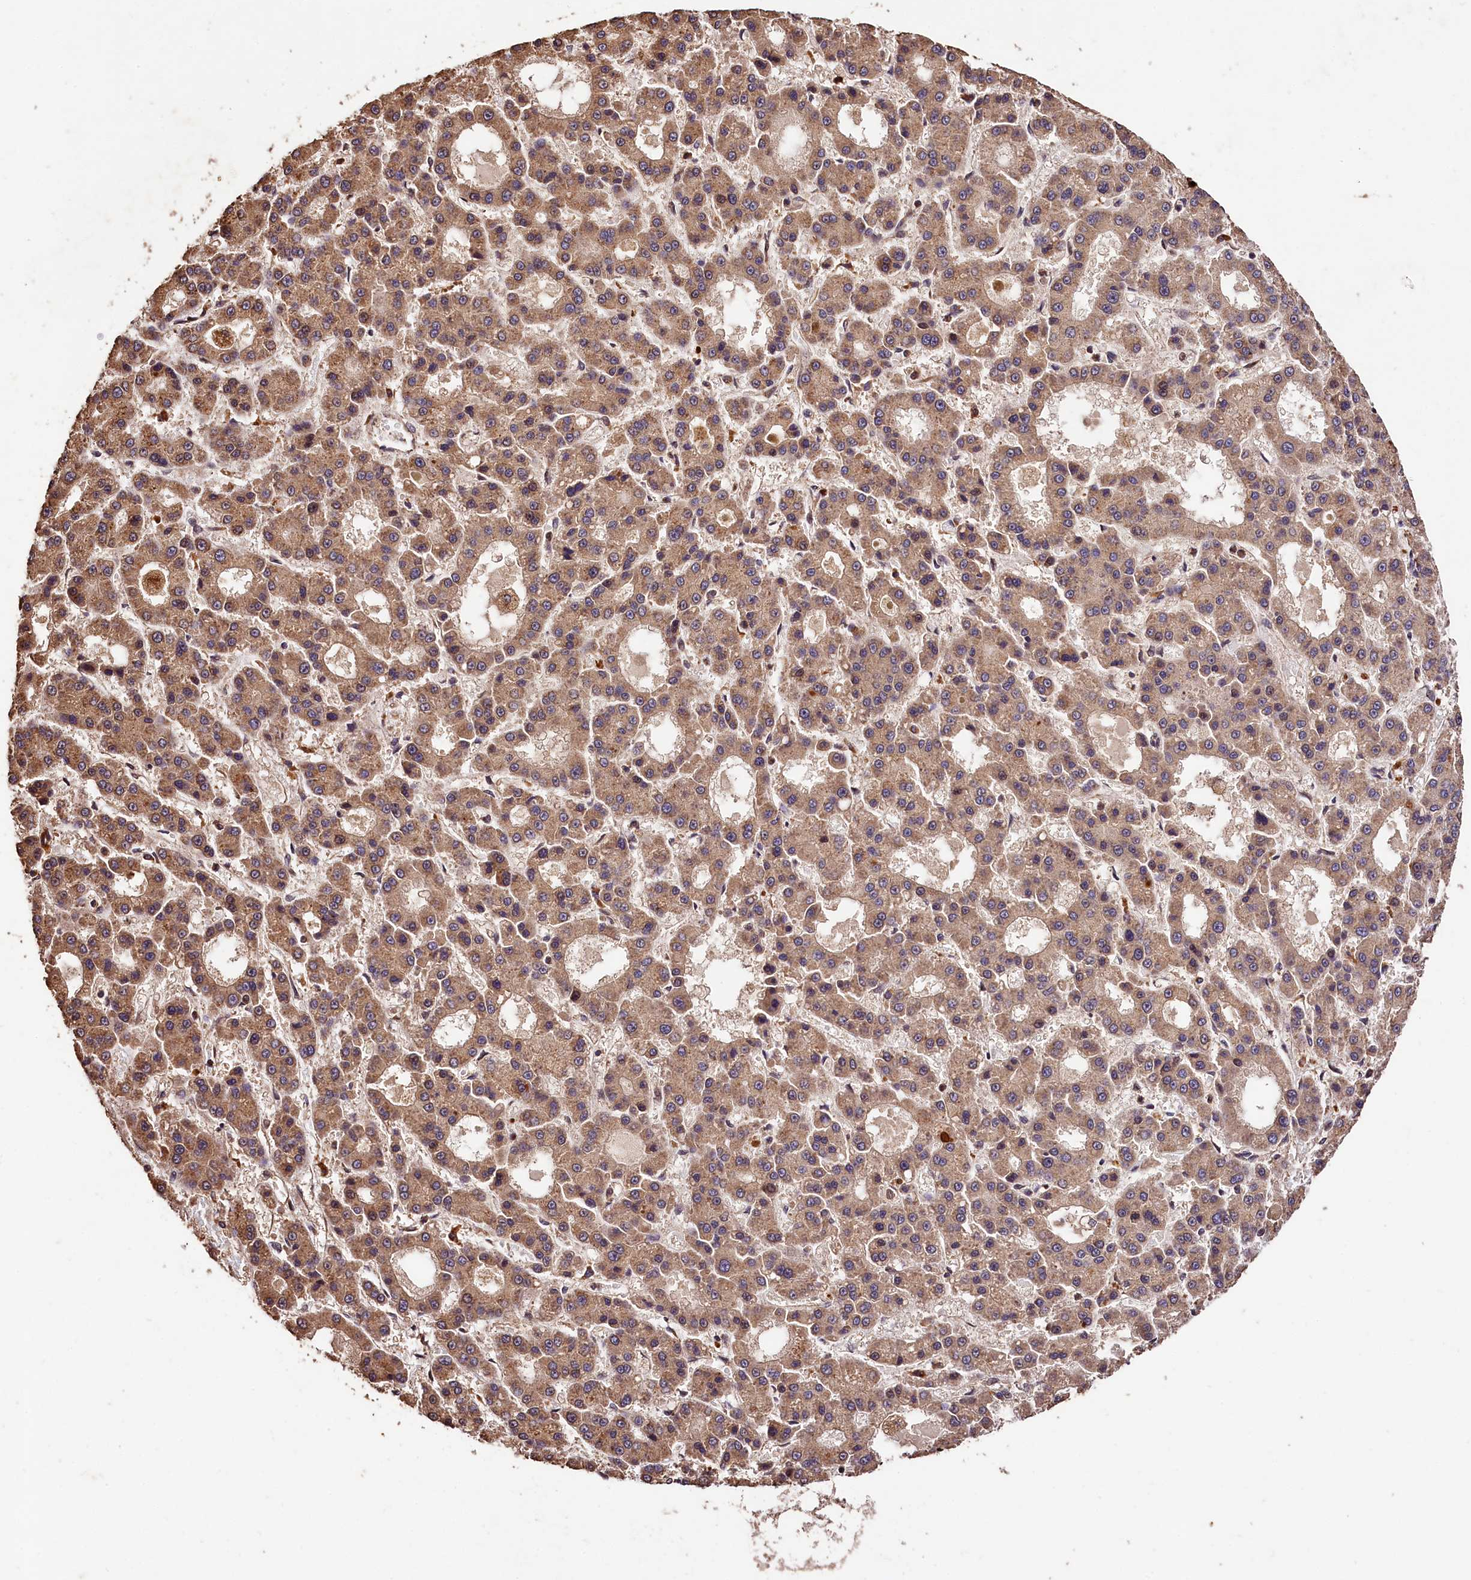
{"staining": {"intensity": "weak", "quantity": ">75%", "location": "cytoplasmic/membranous"}, "tissue": "liver cancer", "cell_type": "Tumor cells", "image_type": "cancer", "snomed": [{"axis": "morphology", "description": "Carcinoma, Hepatocellular, NOS"}, {"axis": "topography", "description": "Liver"}], "caption": "Liver cancer (hepatocellular carcinoma) stained for a protein (brown) displays weak cytoplasmic/membranous positive expression in approximately >75% of tumor cells.", "gene": "KPTN", "patient": {"sex": "male", "age": 70}}